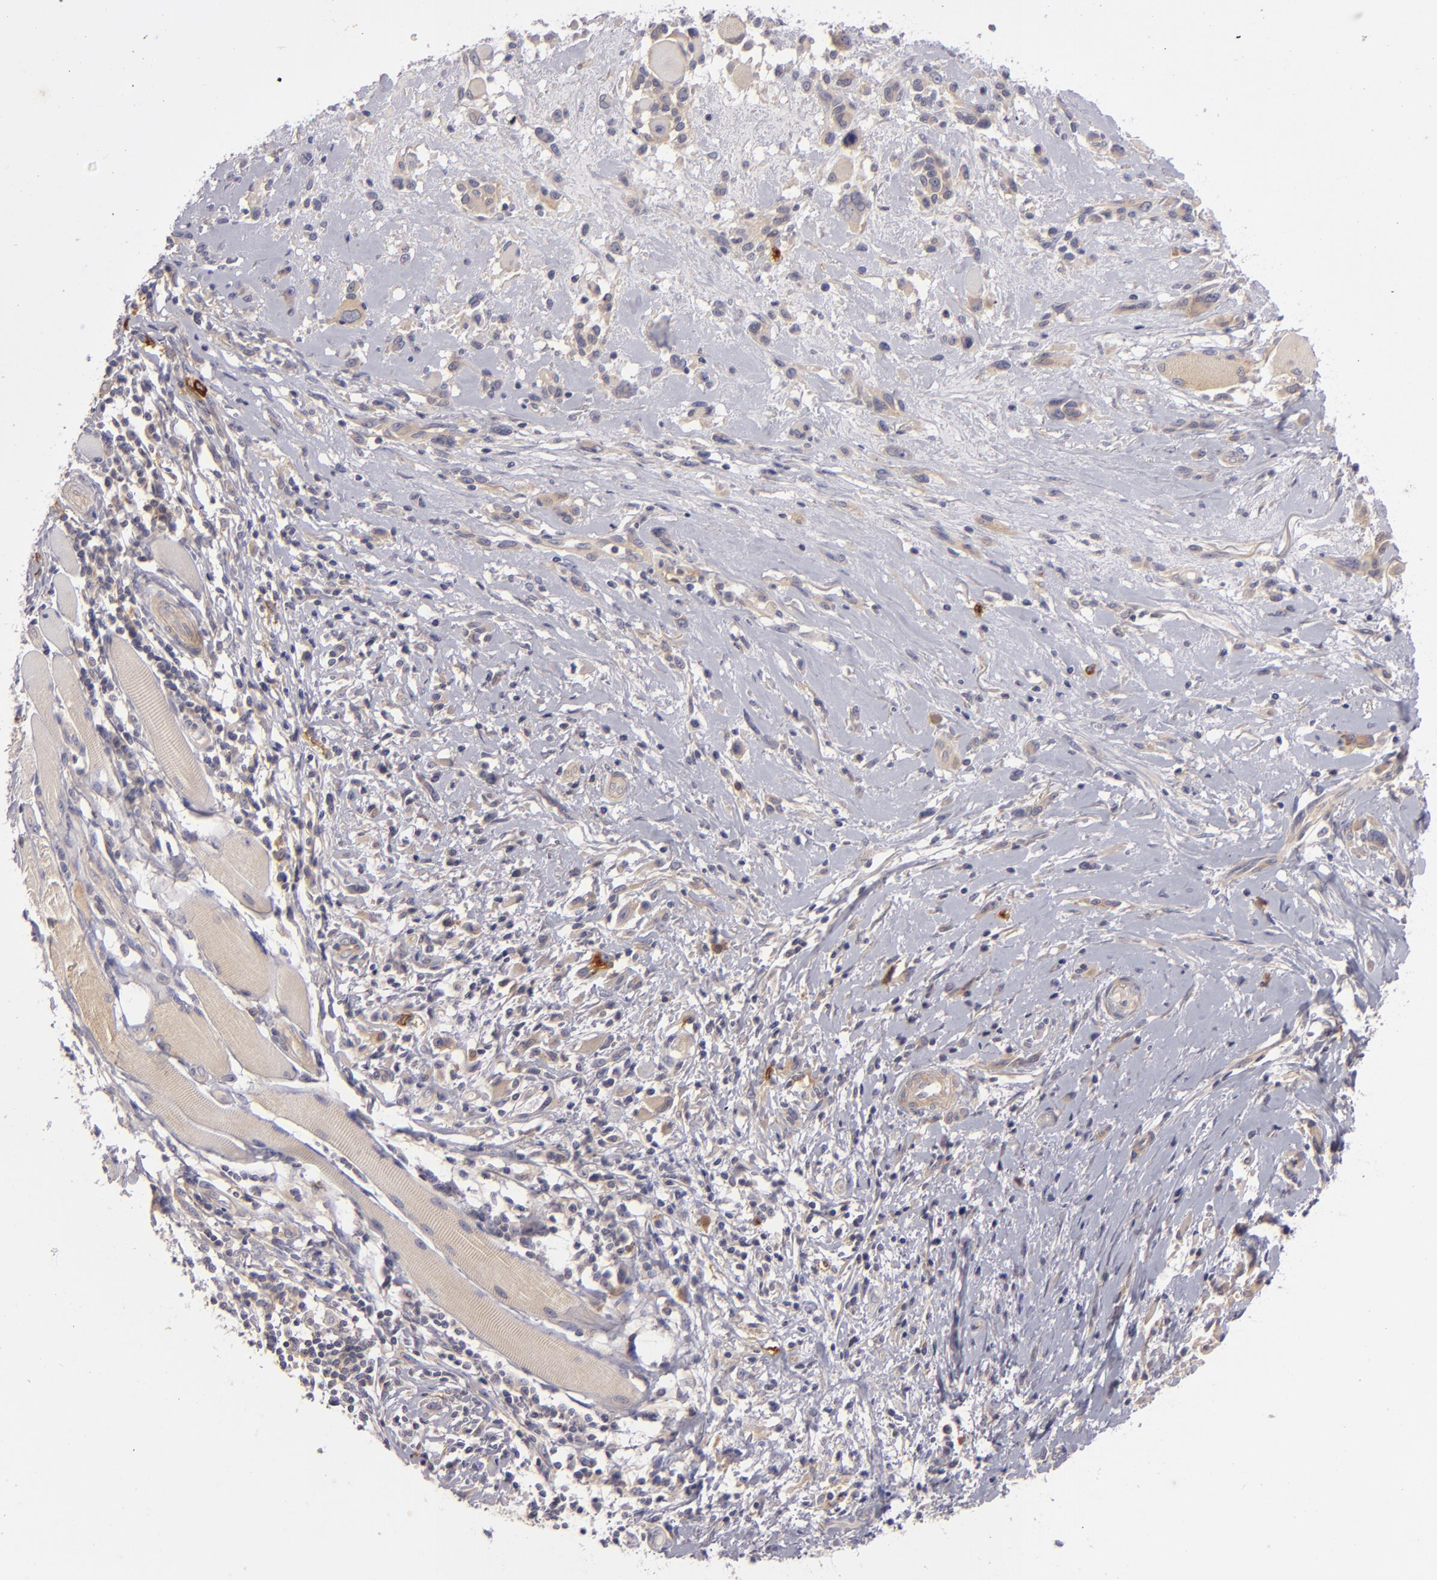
{"staining": {"intensity": "weak", "quantity": "25%-75%", "location": "cytoplasmic/membranous"}, "tissue": "melanoma", "cell_type": "Tumor cells", "image_type": "cancer", "snomed": [{"axis": "morphology", "description": "Malignant melanoma, NOS"}, {"axis": "topography", "description": "Skin"}], "caption": "A low amount of weak cytoplasmic/membranous positivity is present in about 25%-75% of tumor cells in melanoma tissue. The protein of interest is stained brown, and the nuclei are stained in blue (DAB (3,3'-diaminobenzidine) IHC with brightfield microscopy, high magnification).", "gene": "CD83", "patient": {"sex": "male", "age": 91}}